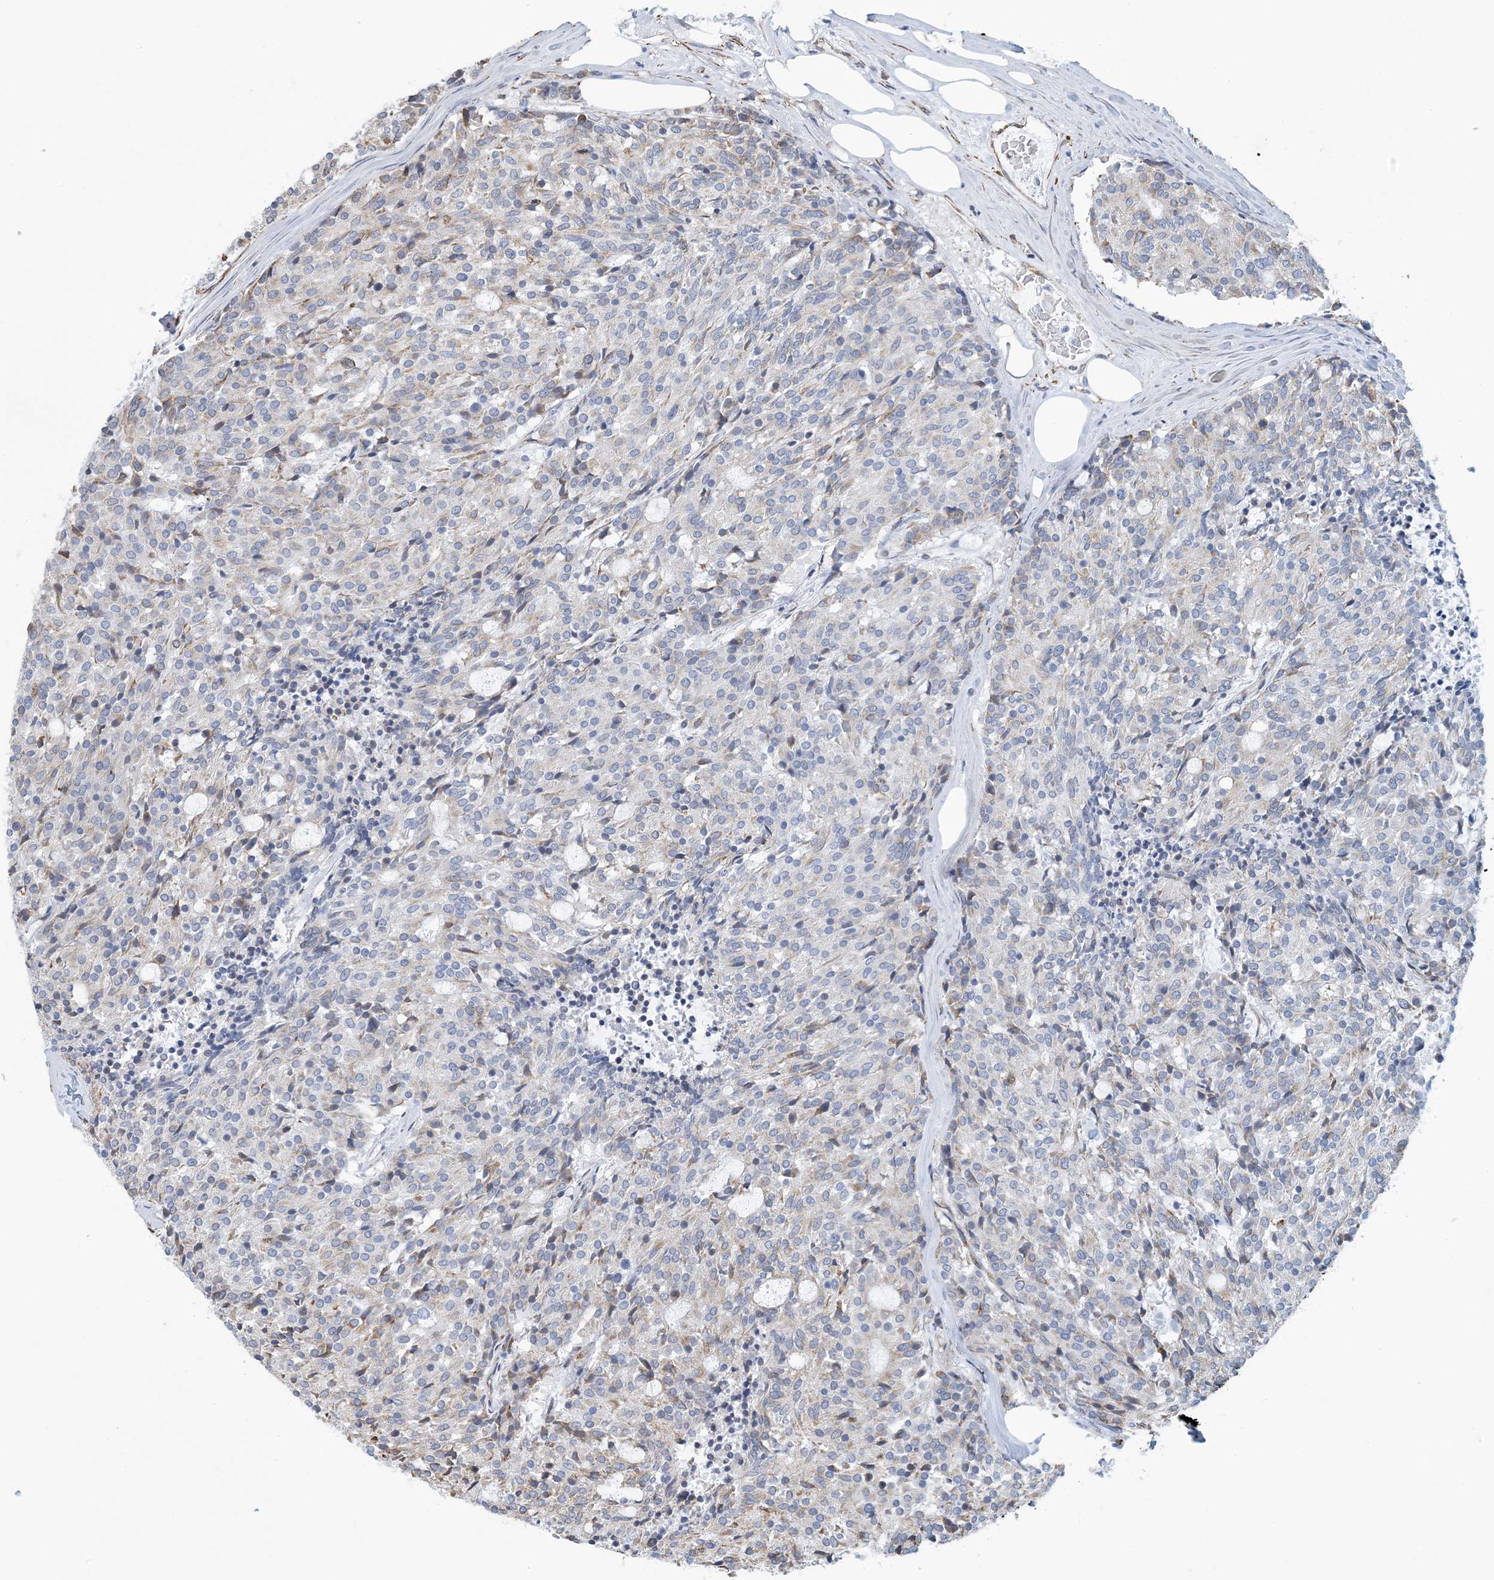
{"staining": {"intensity": "weak", "quantity": "<25%", "location": "cytoplasmic/membranous"}, "tissue": "carcinoid", "cell_type": "Tumor cells", "image_type": "cancer", "snomed": [{"axis": "morphology", "description": "Carcinoid, malignant, NOS"}, {"axis": "topography", "description": "Pancreas"}], "caption": "This is an immunohistochemistry (IHC) image of carcinoid (malignant). There is no expression in tumor cells.", "gene": "CCDC14", "patient": {"sex": "female", "age": 54}}